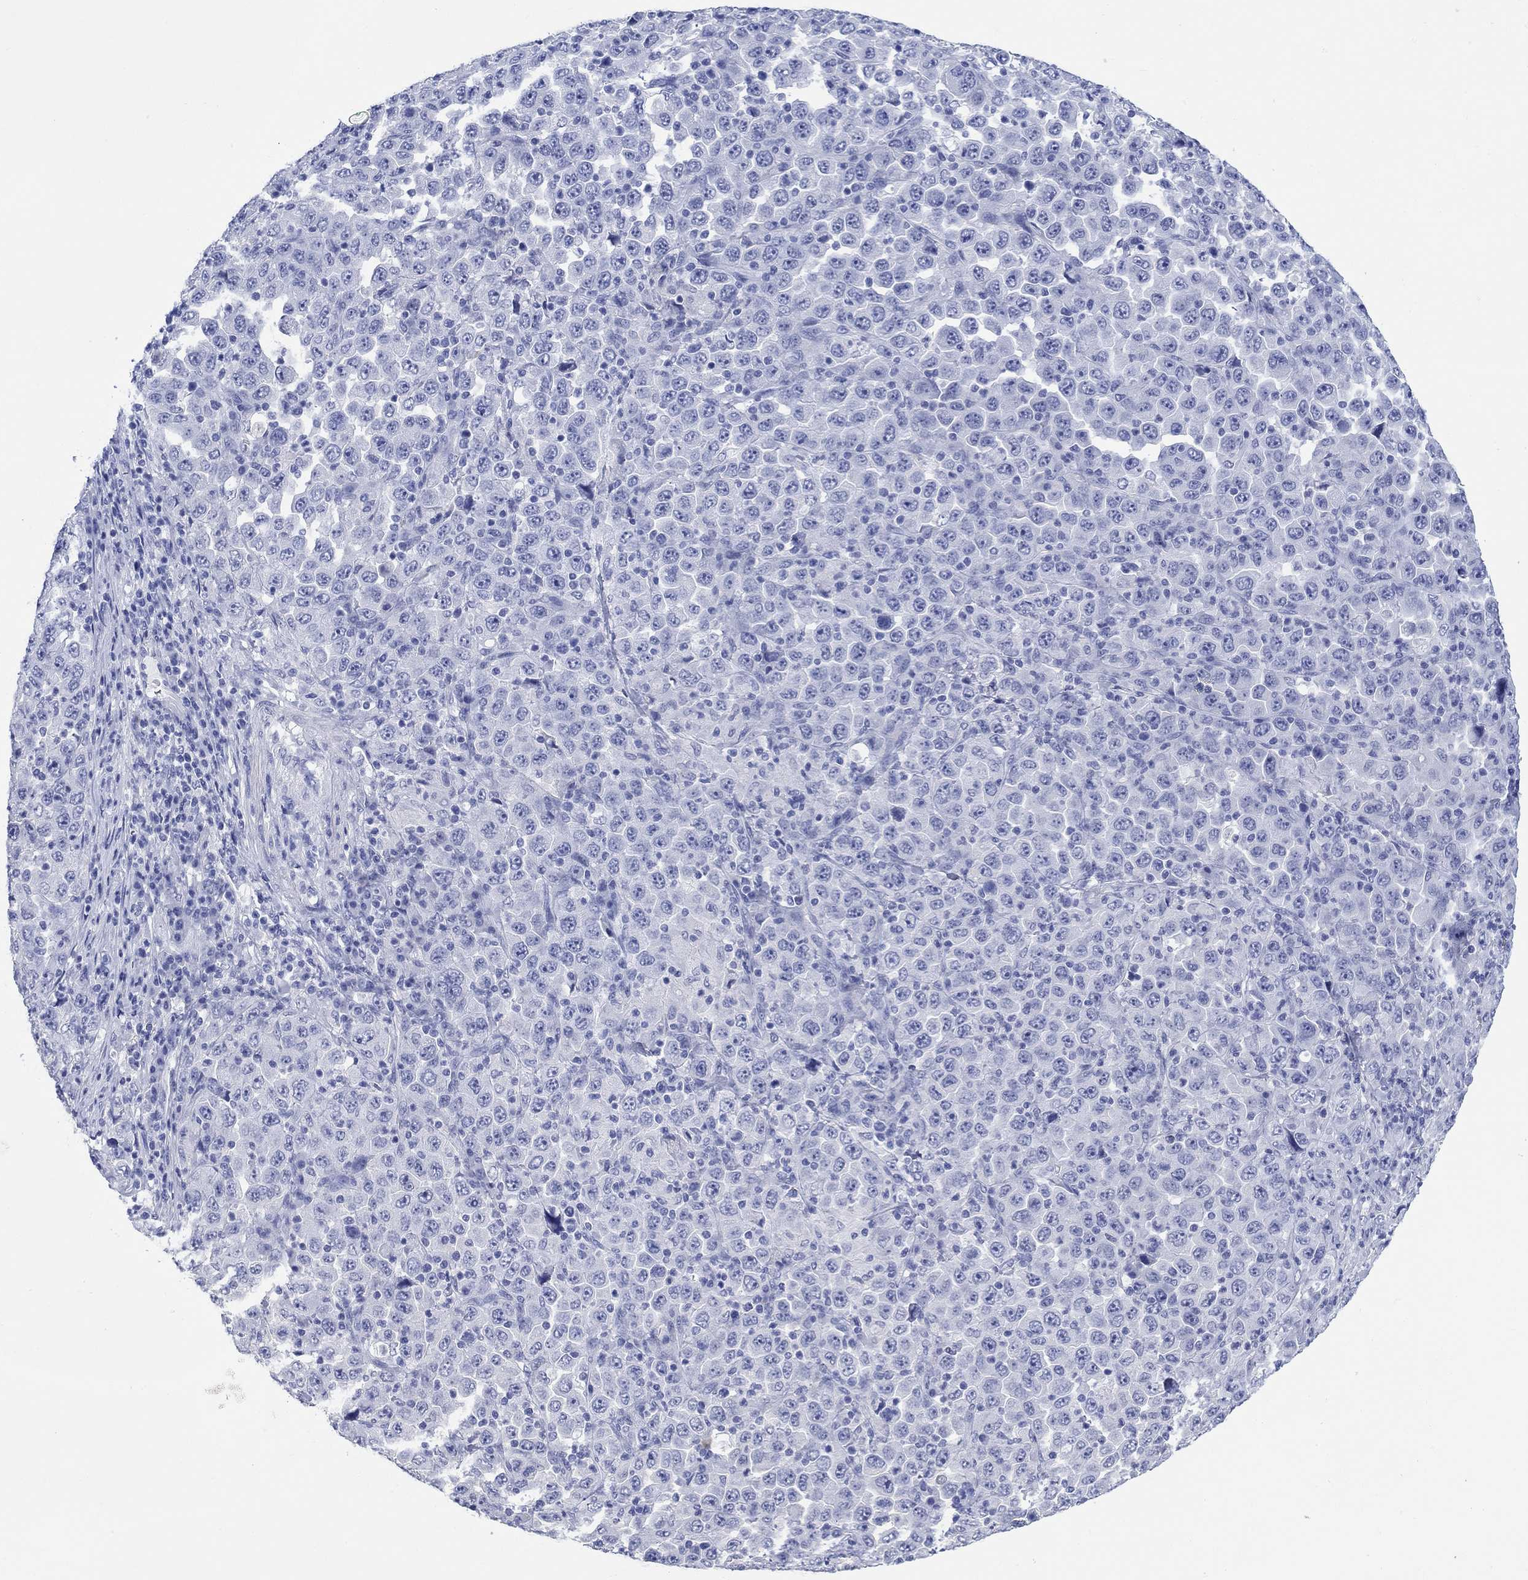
{"staining": {"intensity": "negative", "quantity": "none", "location": "none"}, "tissue": "stomach cancer", "cell_type": "Tumor cells", "image_type": "cancer", "snomed": [{"axis": "morphology", "description": "Normal tissue, NOS"}, {"axis": "morphology", "description": "Adenocarcinoma, NOS"}, {"axis": "topography", "description": "Stomach, upper"}, {"axis": "topography", "description": "Stomach"}], "caption": "An image of human stomach cancer is negative for staining in tumor cells.", "gene": "MSI1", "patient": {"sex": "male", "age": 59}}